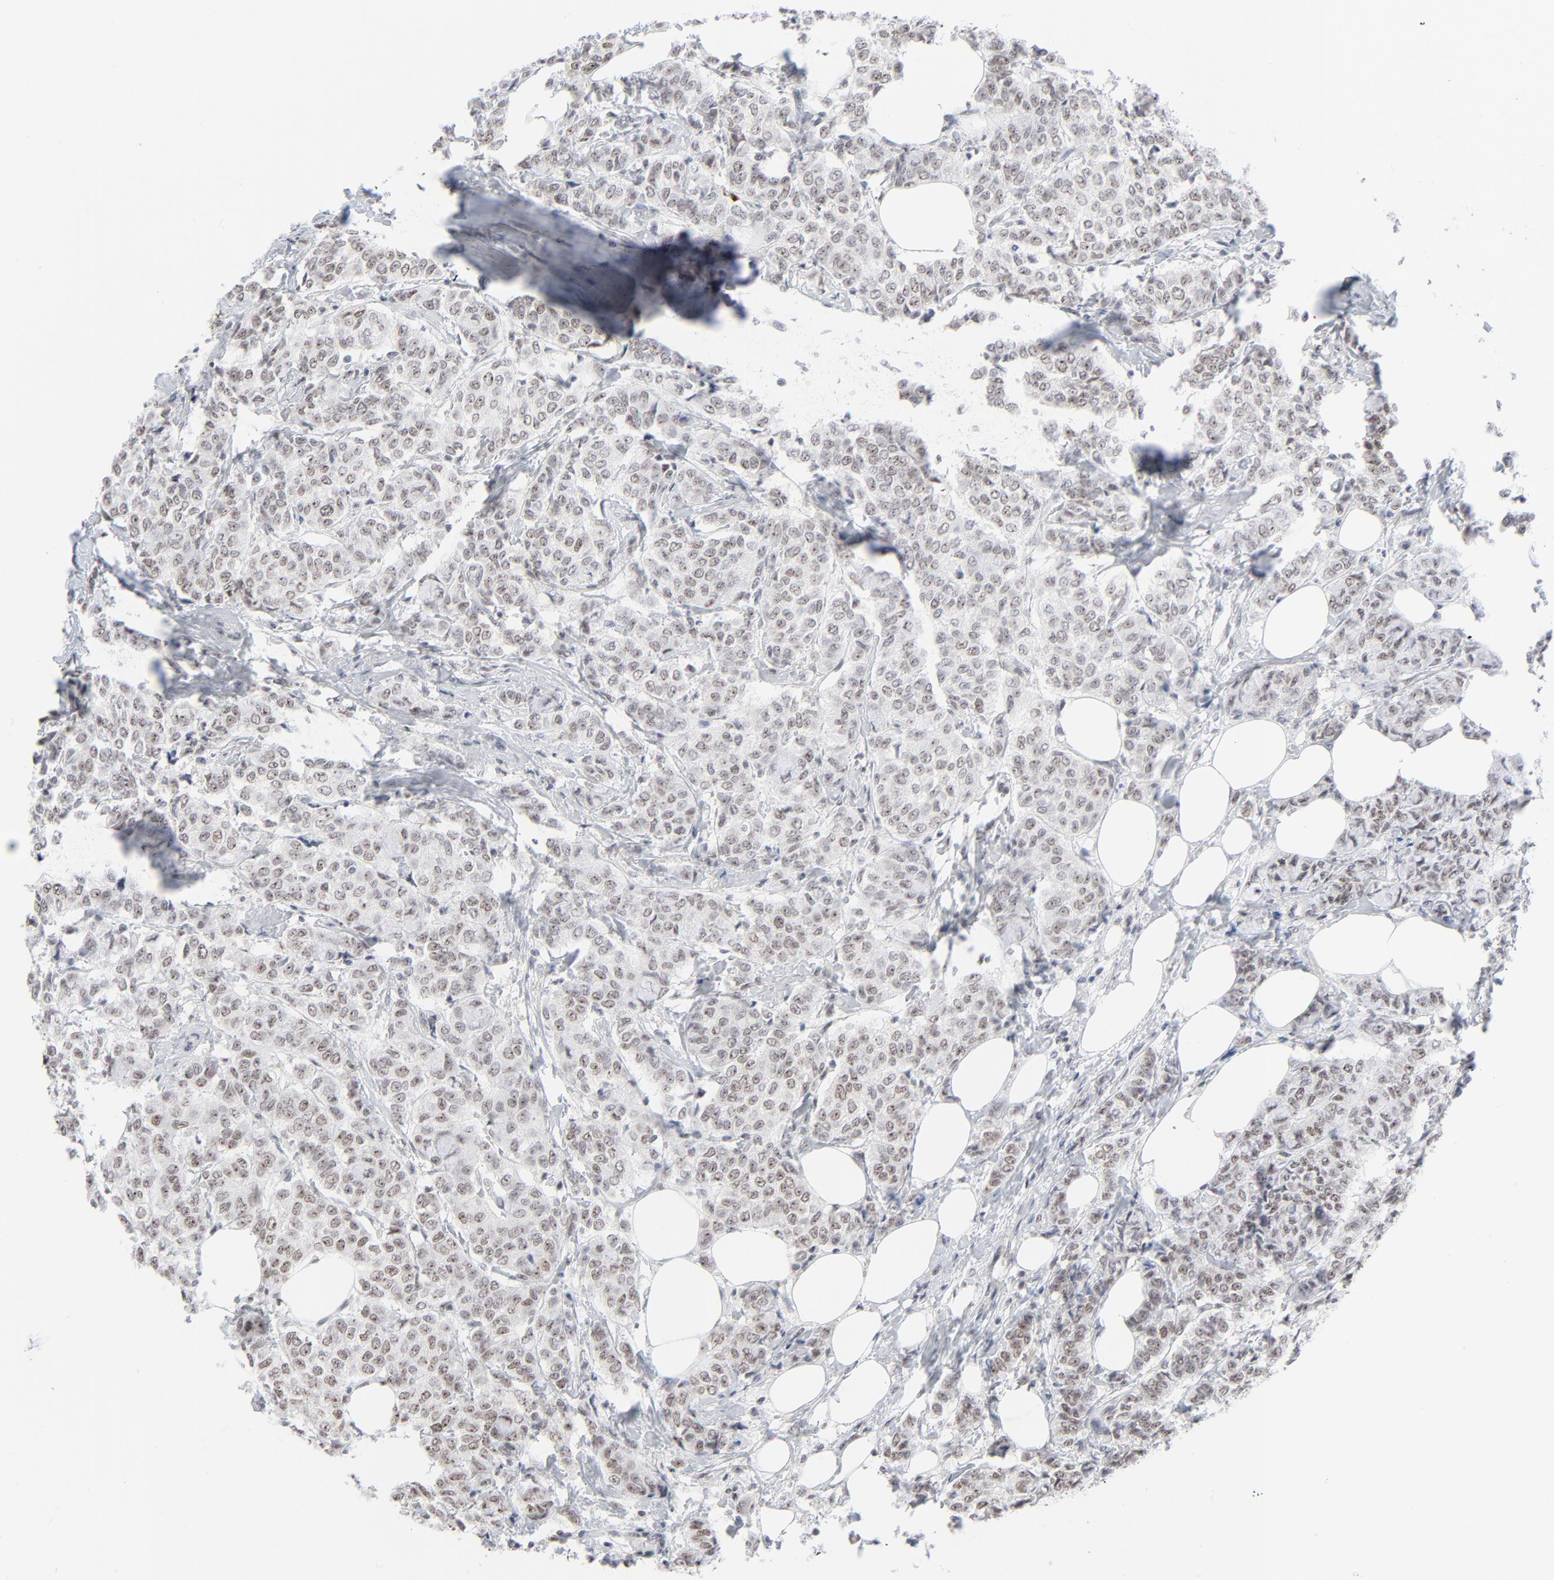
{"staining": {"intensity": "weak", "quantity": ">75%", "location": "nuclear"}, "tissue": "breast cancer", "cell_type": "Tumor cells", "image_type": "cancer", "snomed": [{"axis": "morphology", "description": "Lobular carcinoma"}, {"axis": "topography", "description": "Breast"}], "caption": "Human breast cancer stained for a protein (brown) demonstrates weak nuclear positive staining in about >75% of tumor cells.", "gene": "MPHOSPH6", "patient": {"sex": "female", "age": 60}}